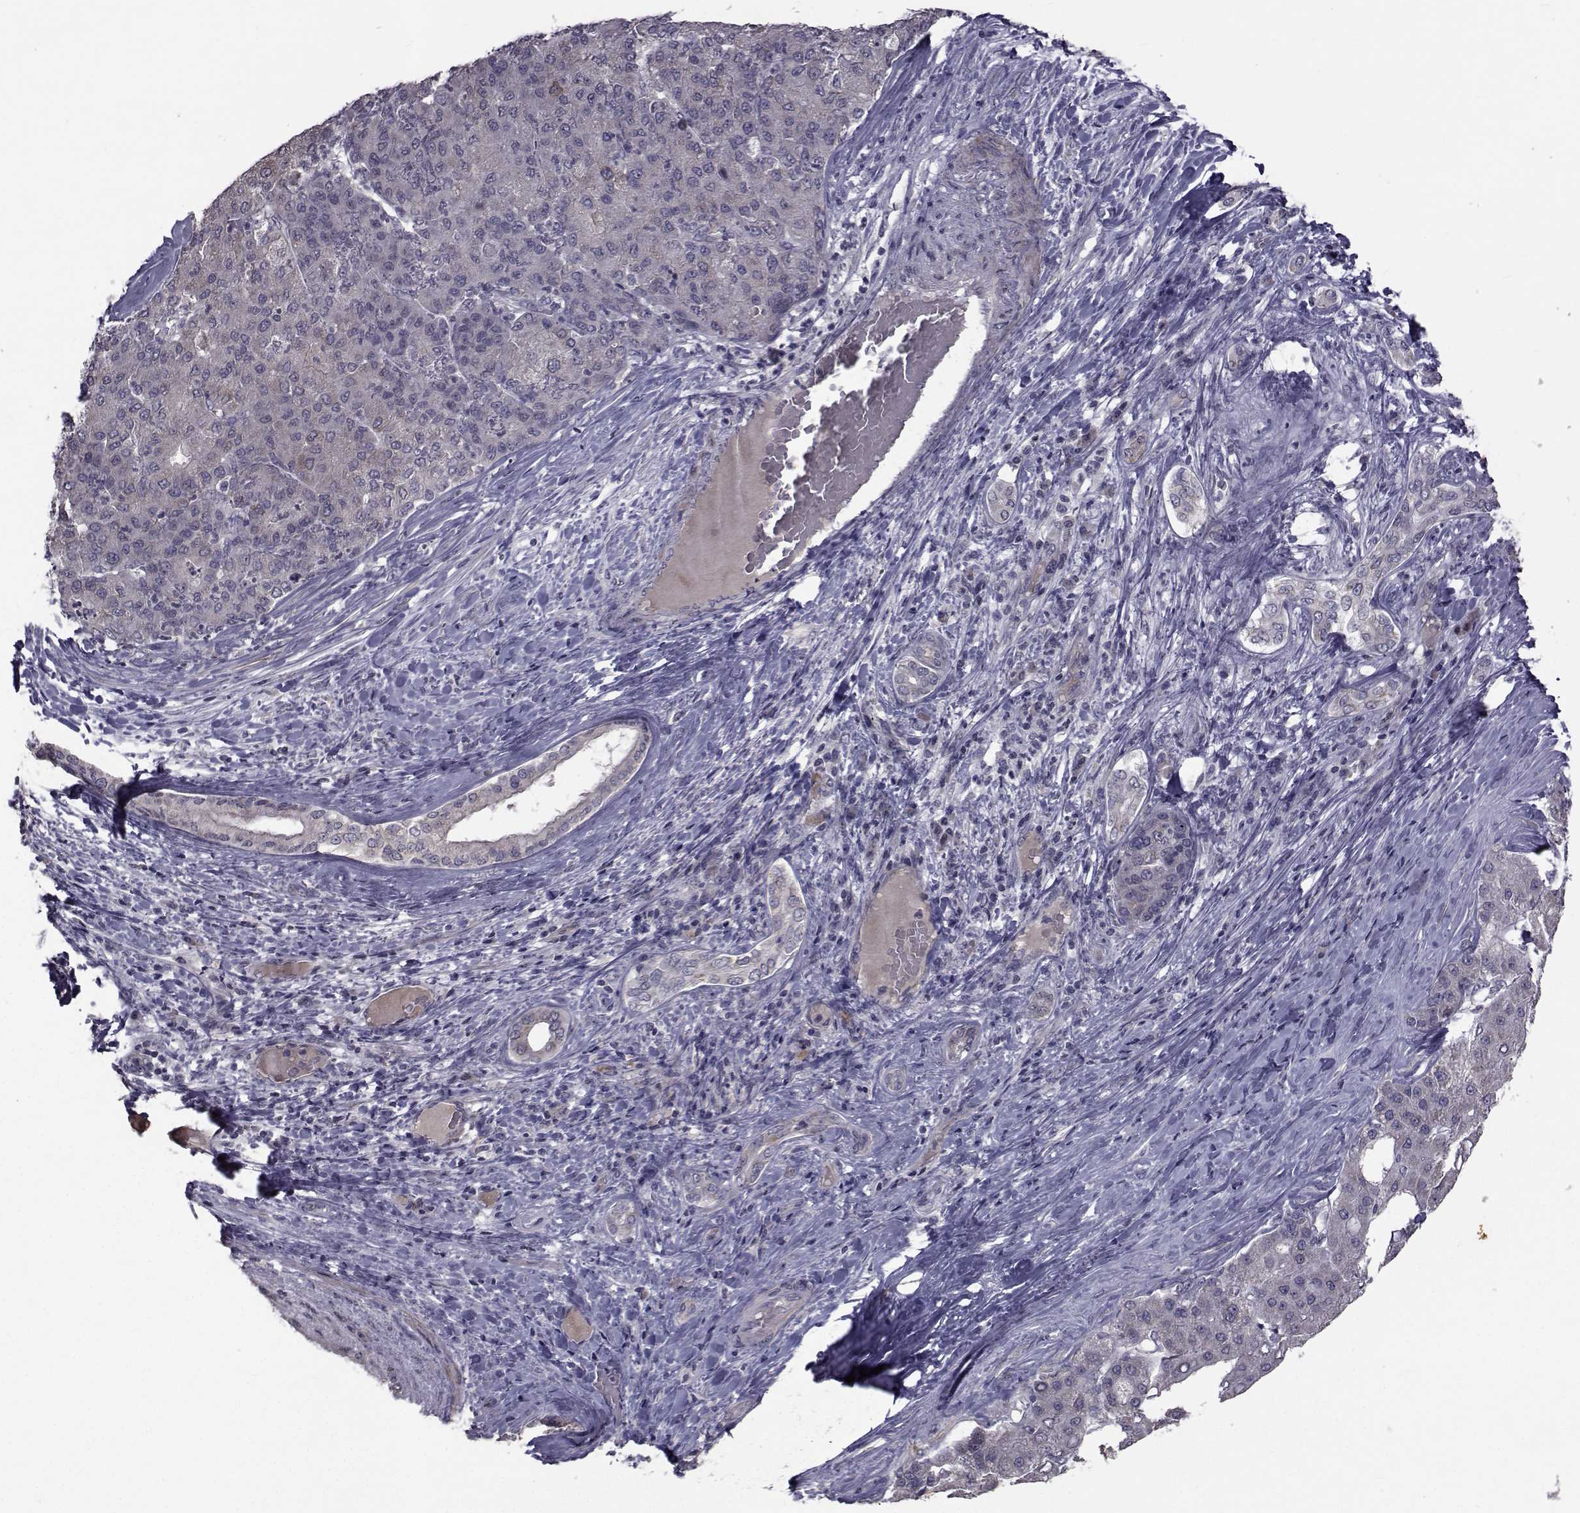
{"staining": {"intensity": "negative", "quantity": "none", "location": "none"}, "tissue": "liver cancer", "cell_type": "Tumor cells", "image_type": "cancer", "snomed": [{"axis": "morphology", "description": "Carcinoma, Hepatocellular, NOS"}, {"axis": "topography", "description": "Liver"}], "caption": "Tumor cells are negative for protein expression in human liver cancer (hepatocellular carcinoma). (DAB (3,3'-diaminobenzidine) immunohistochemistry (IHC) with hematoxylin counter stain).", "gene": "FDXR", "patient": {"sex": "male", "age": 65}}